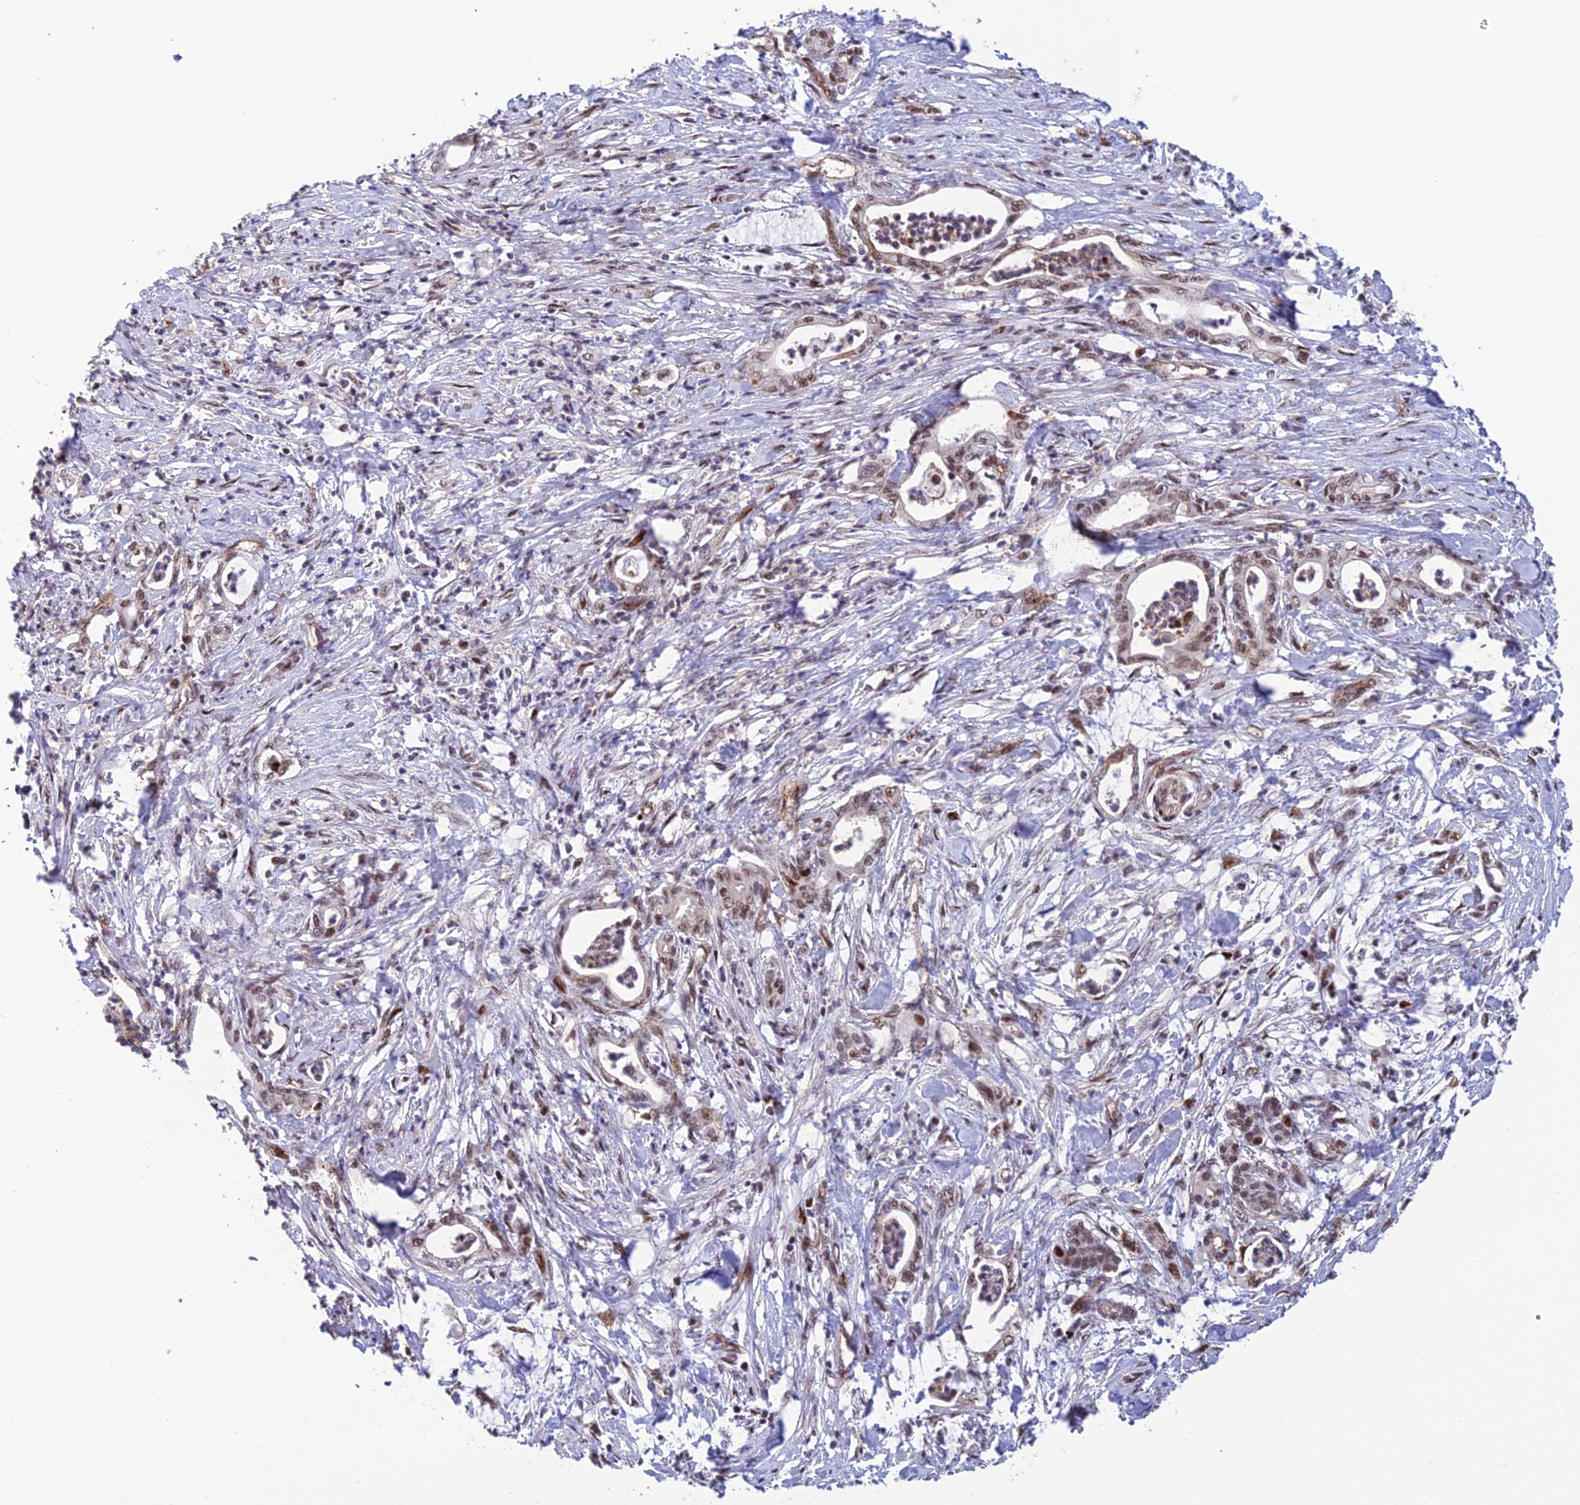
{"staining": {"intensity": "weak", "quantity": ">75%", "location": "nuclear"}, "tissue": "pancreatic cancer", "cell_type": "Tumor cells", "image_type": "cancer", "snomed": [{"axis": "morphology", "description": "Adenocarcinoma, NOS"}, {"axis": "topography", "description": "Pancreas"}], "caption": "Tumor cells show low levels of weak nuclear expression in approximately >75% of cells in pancreatic adenocarcinoma.", "gene": "RANBP3", "patient": {"sex": "female", "age": 55}}